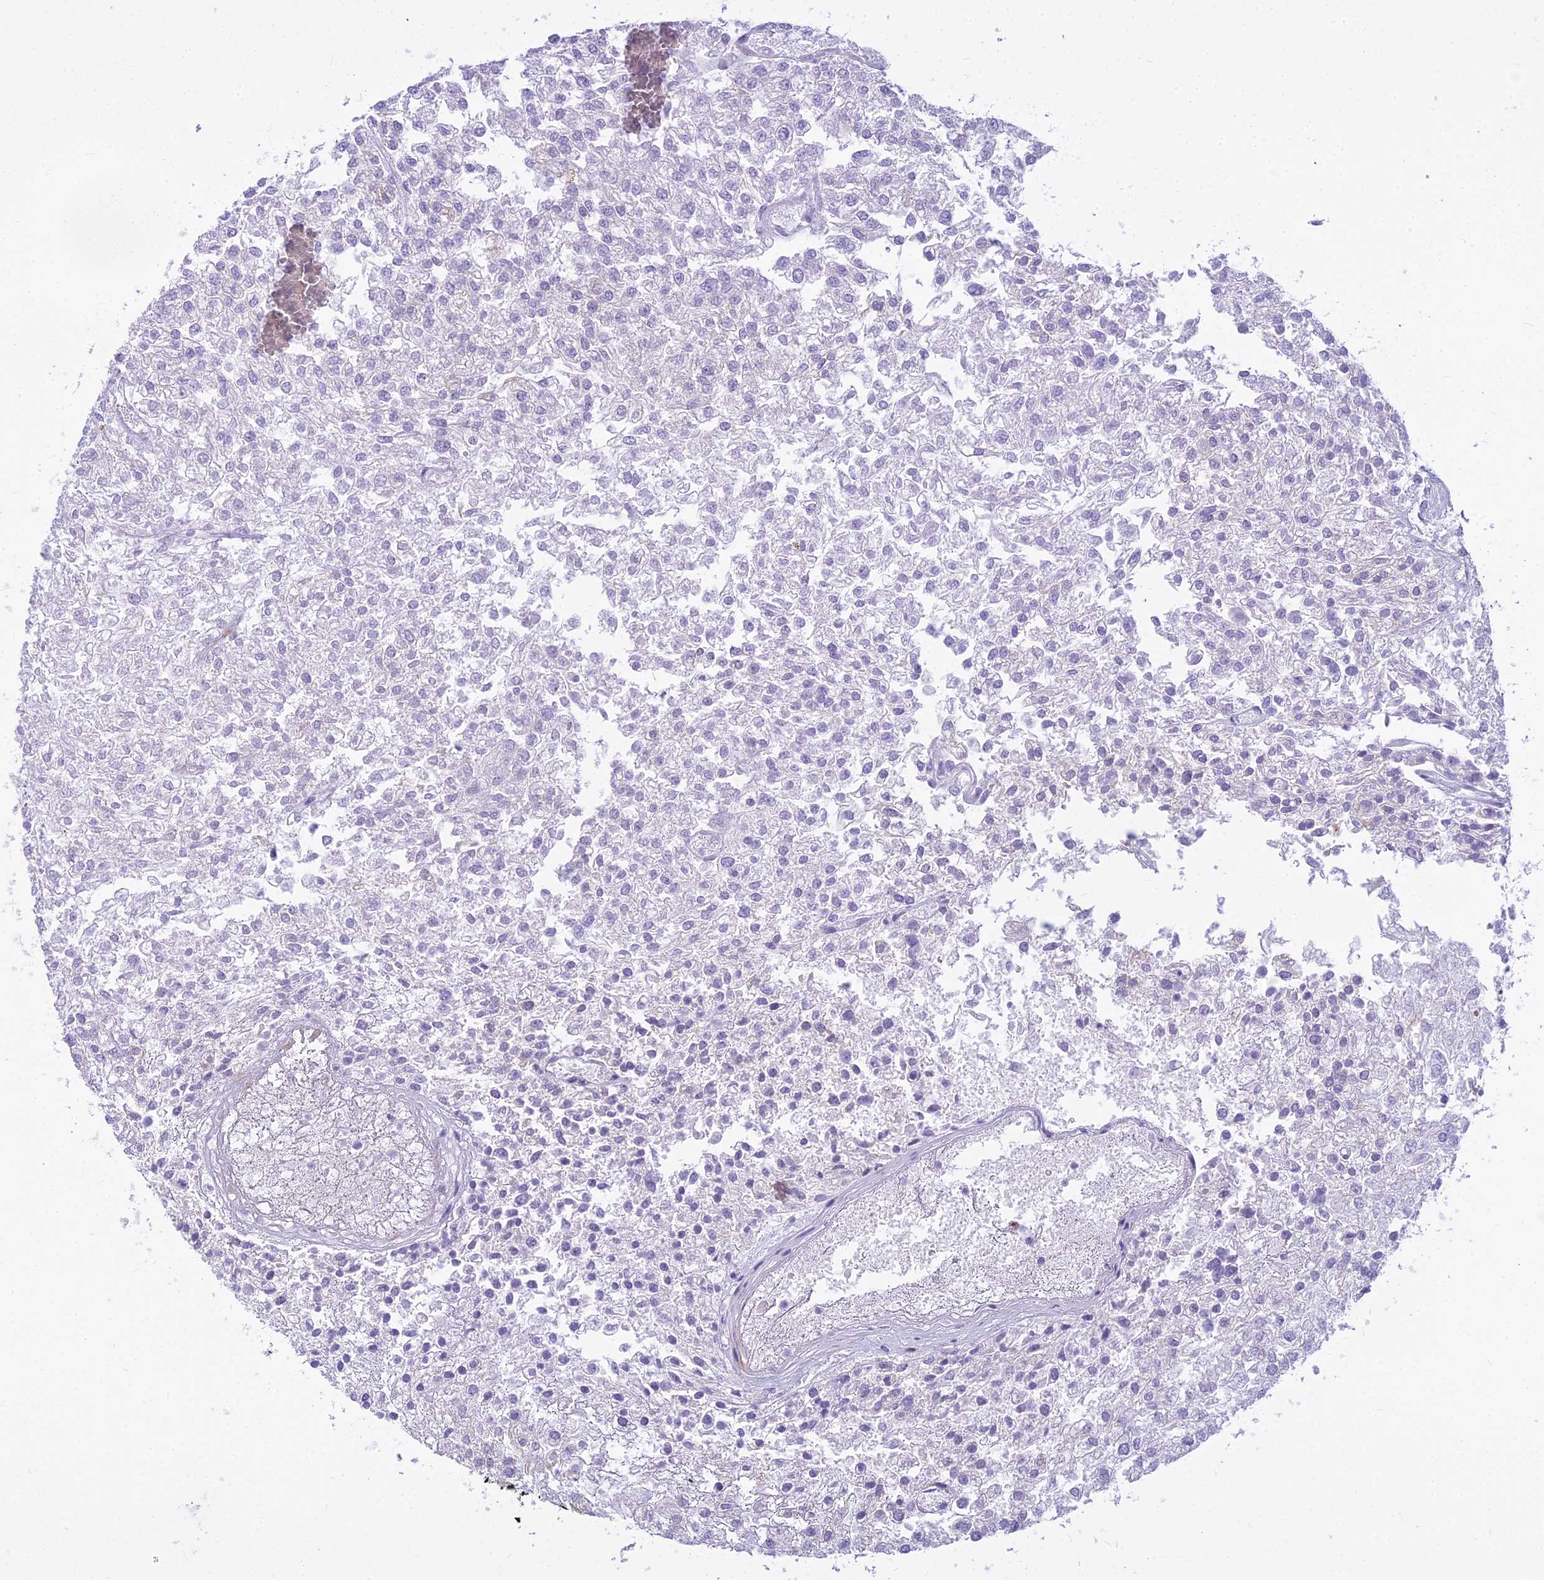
{"staining": {"intensity": "negative", "quantity": "none", "location": "none"}, "tissue": "renal cancer", "cell_type": "Tumor cells", "image_type": "cancer", "snomed": [{"axis": "morphology", "description": "Adenocarcinoma, NOS"}, {"axis": "topography", "description": "Kidney"}], "caption": "High power microscopy micrograph of an immunohistochemistry (IHC) histopathology image of adenocarcinoma (renal), revealing no significant expression in tumor cells. Brightfield microscopy of immunohistochemistry stained with DAB (3,3'-diaminobenzidine) (brown) and hematoxylin (blue), captured at high magnification.", "gene": "PCDHB14", "patient": {"sex": "female", "age": 54}}